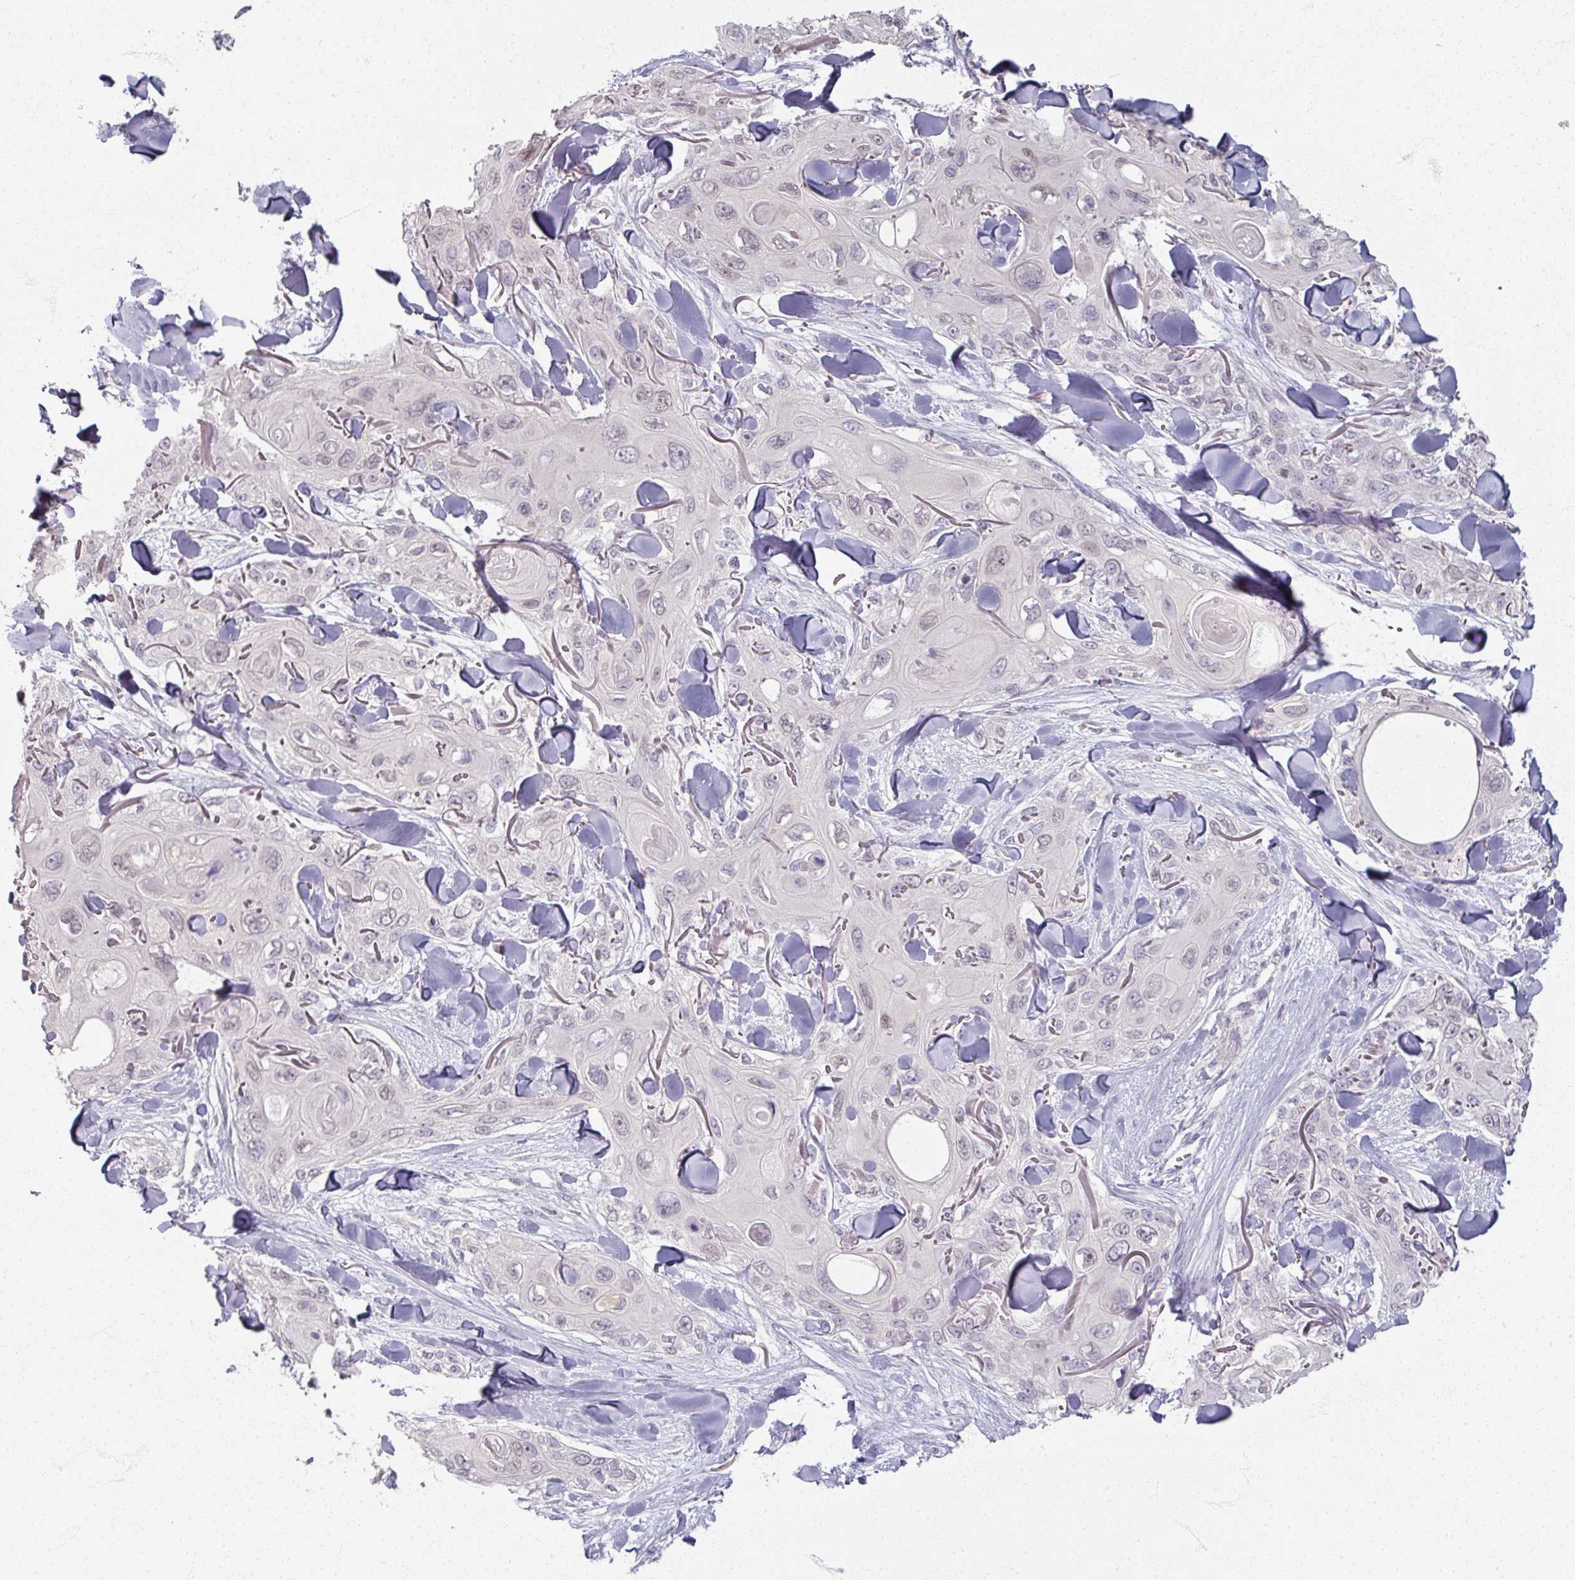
{"staining": {"intensity": "negative", "quantity": "none", "location": "none"}, "tissue": "skin cancer", "cell_type": "Tumor cells", "image_type": "cancer", "snomed": [{"axis": "morphology", "description": "Normal tissue, NOS"}, {"axis": "morphology", "description": "Squamous cell carcinoma, NOS"}, {"axis": "topography", "description": "Skin"}], "caption": "There is no significant expression in tumor cells of skin cancer (squamous cell carcinoma).", "gene": "SOX11", "patient": {"sex": "male", "age": 72}}